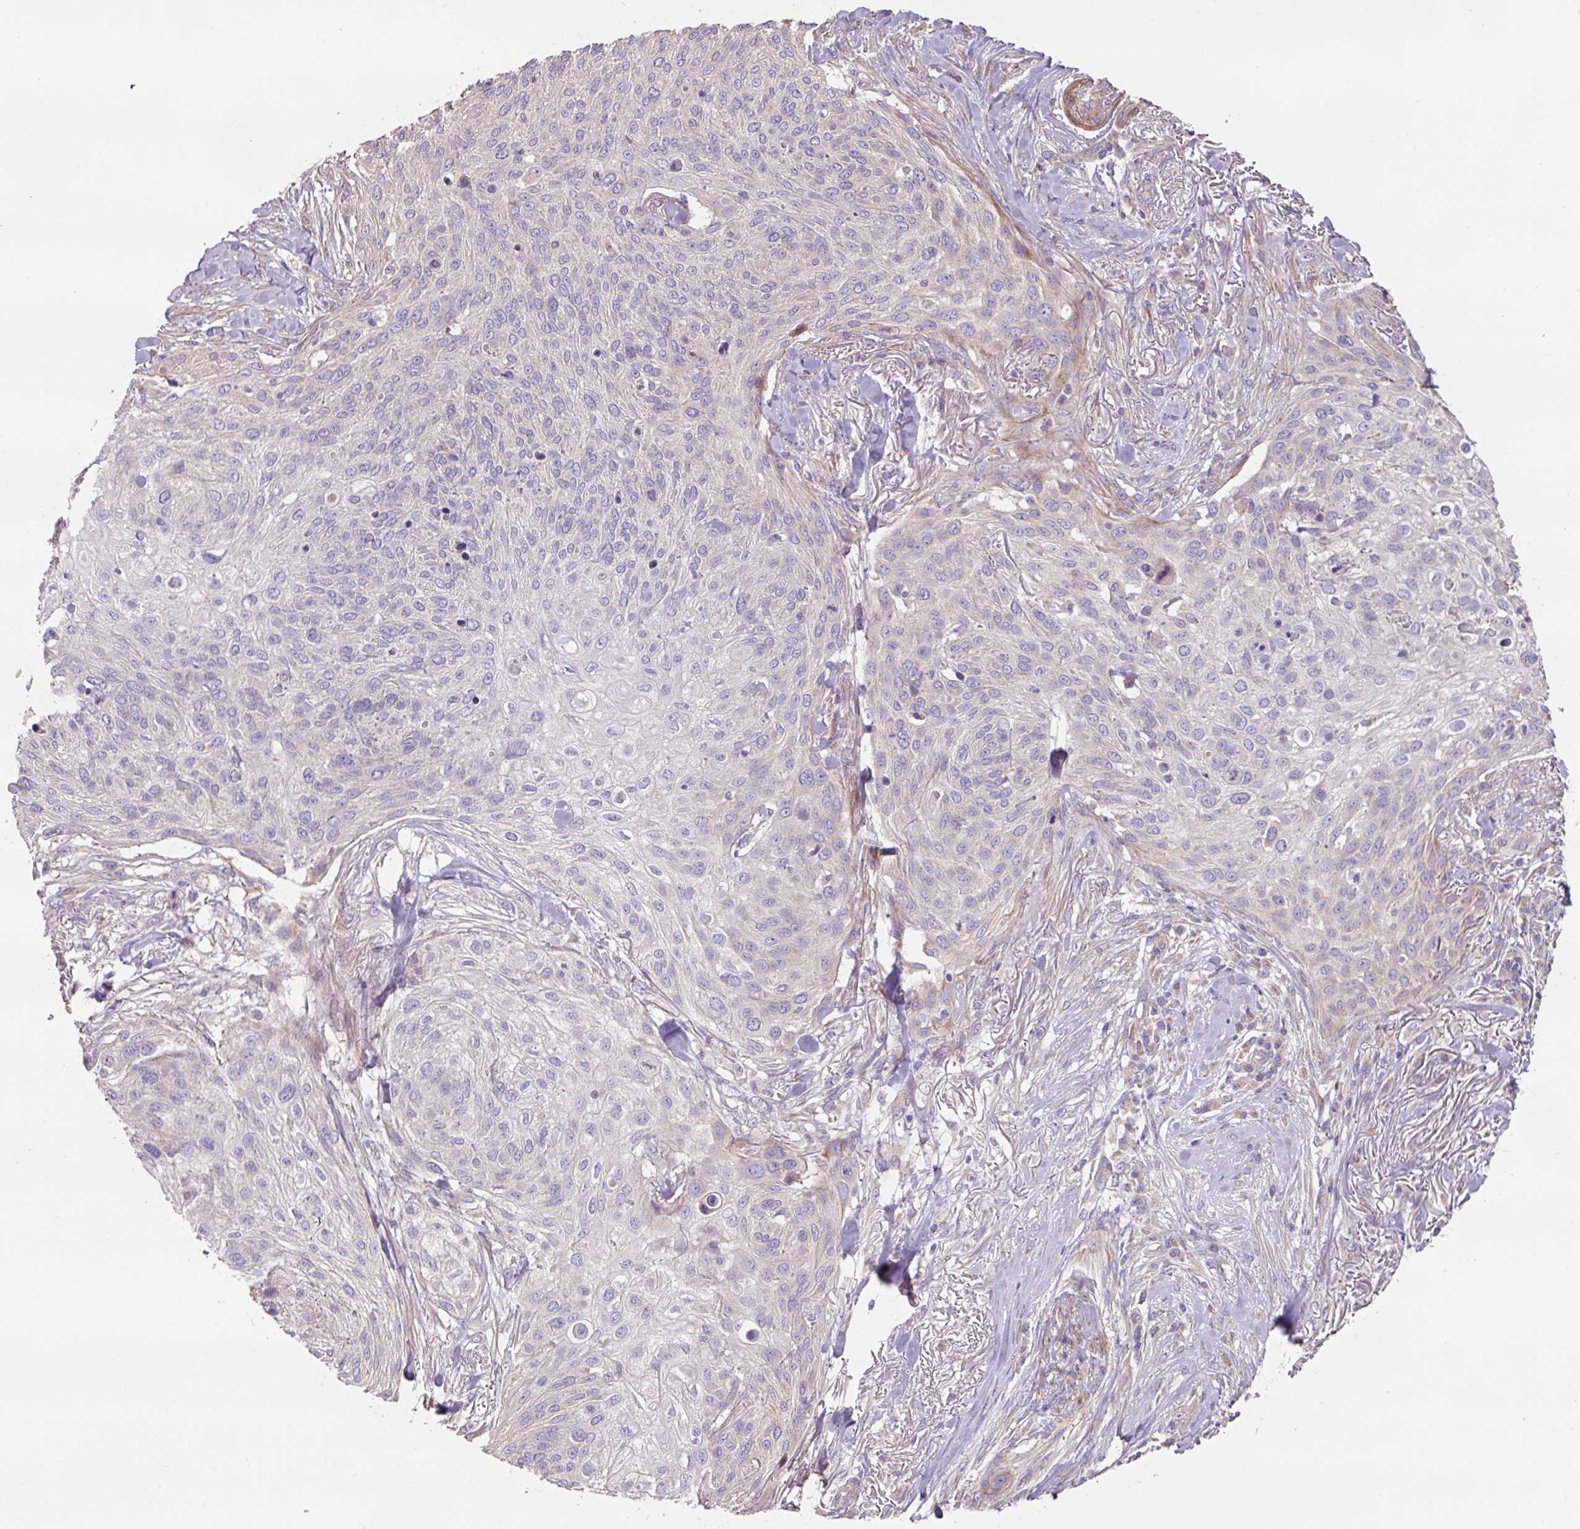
{"staining": {"intensity": "negative", "quantity": "none", "location": "none"}, "tissue": "skin cancer", "cell_type": "Tumor cells", "image_type": "cancer", "snomed": [{"axis": "morphology", "description": "Squamous cell carcinoma, NOS"}, {"axis": "topography", "description": "Skin"}], "caption": "Immunohistochemistry (IHC) photomicrograph of neoplastic tissue: squamous cell carcinoma (skin) stained with DAB exhibits no significant protein expression in tumor cells.", "gene": "MRRF", "patient": {"sex": "female", "age": 87}}